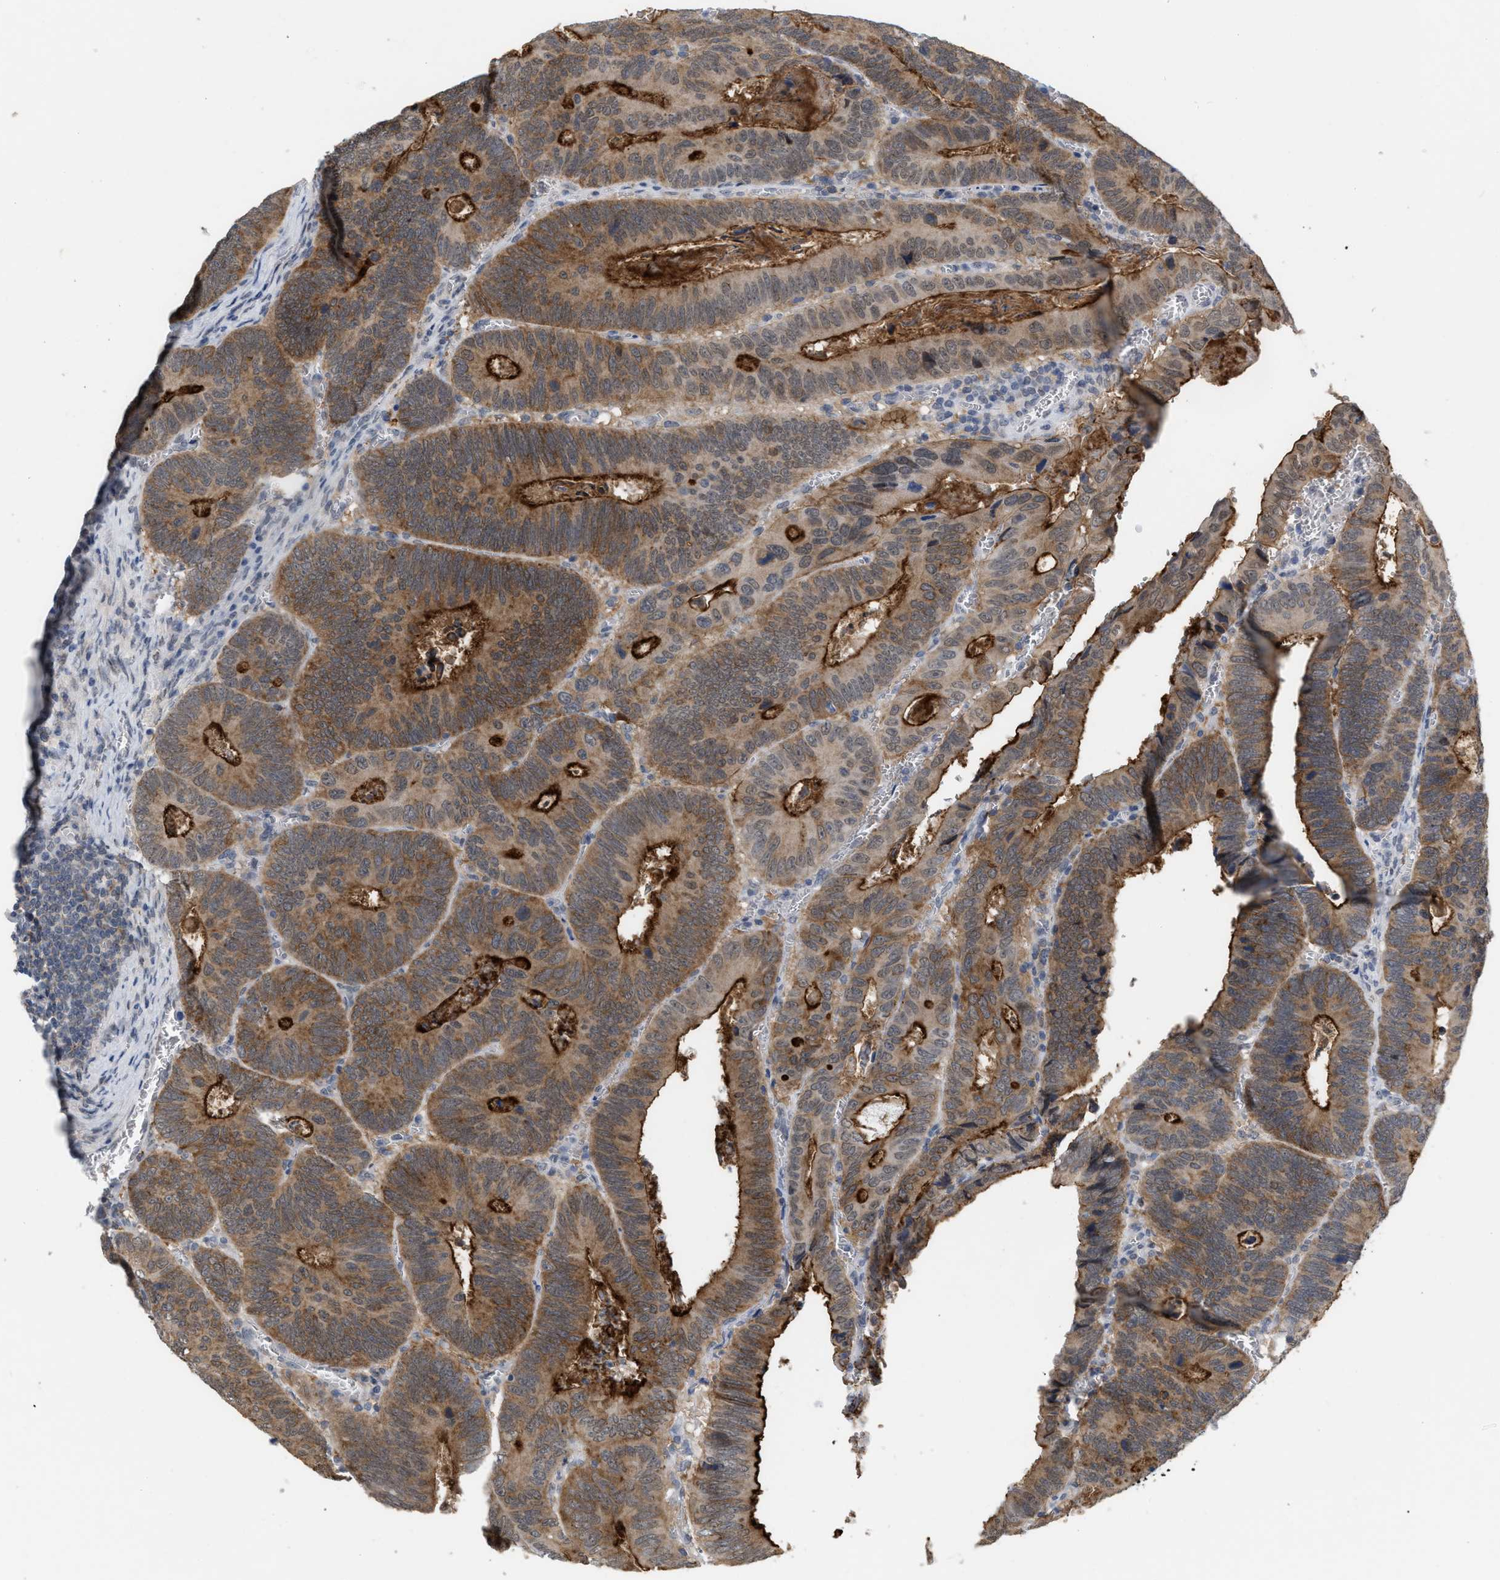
{"staining": {"intensity": "strong", "quantity": ">75%", "location": "cytoplasmic/membranous"}, "tissue": "colorectal cancer", "cell_type": "Tumor cells", "image_type": "cancer", "snomed": [{"axis": "morphology", "description": "Inflammation, NOS"}, {"axis": "morphology", "description": "Adenocarcinoma, NOS"}, {"axis": "topography", "description": "Colon"}], "caption": "Immunohistochemistry (IHC) micrograph of human colorectal cancer (adenocarcinoma) stained for a protein (brown), which demonstrates high levels of strong cytoplasmic/membranous expression in approximately >75% of tumor cells.", "gene": "BAIAP2L1", "patient": {"sex": "male", "age": 72}}